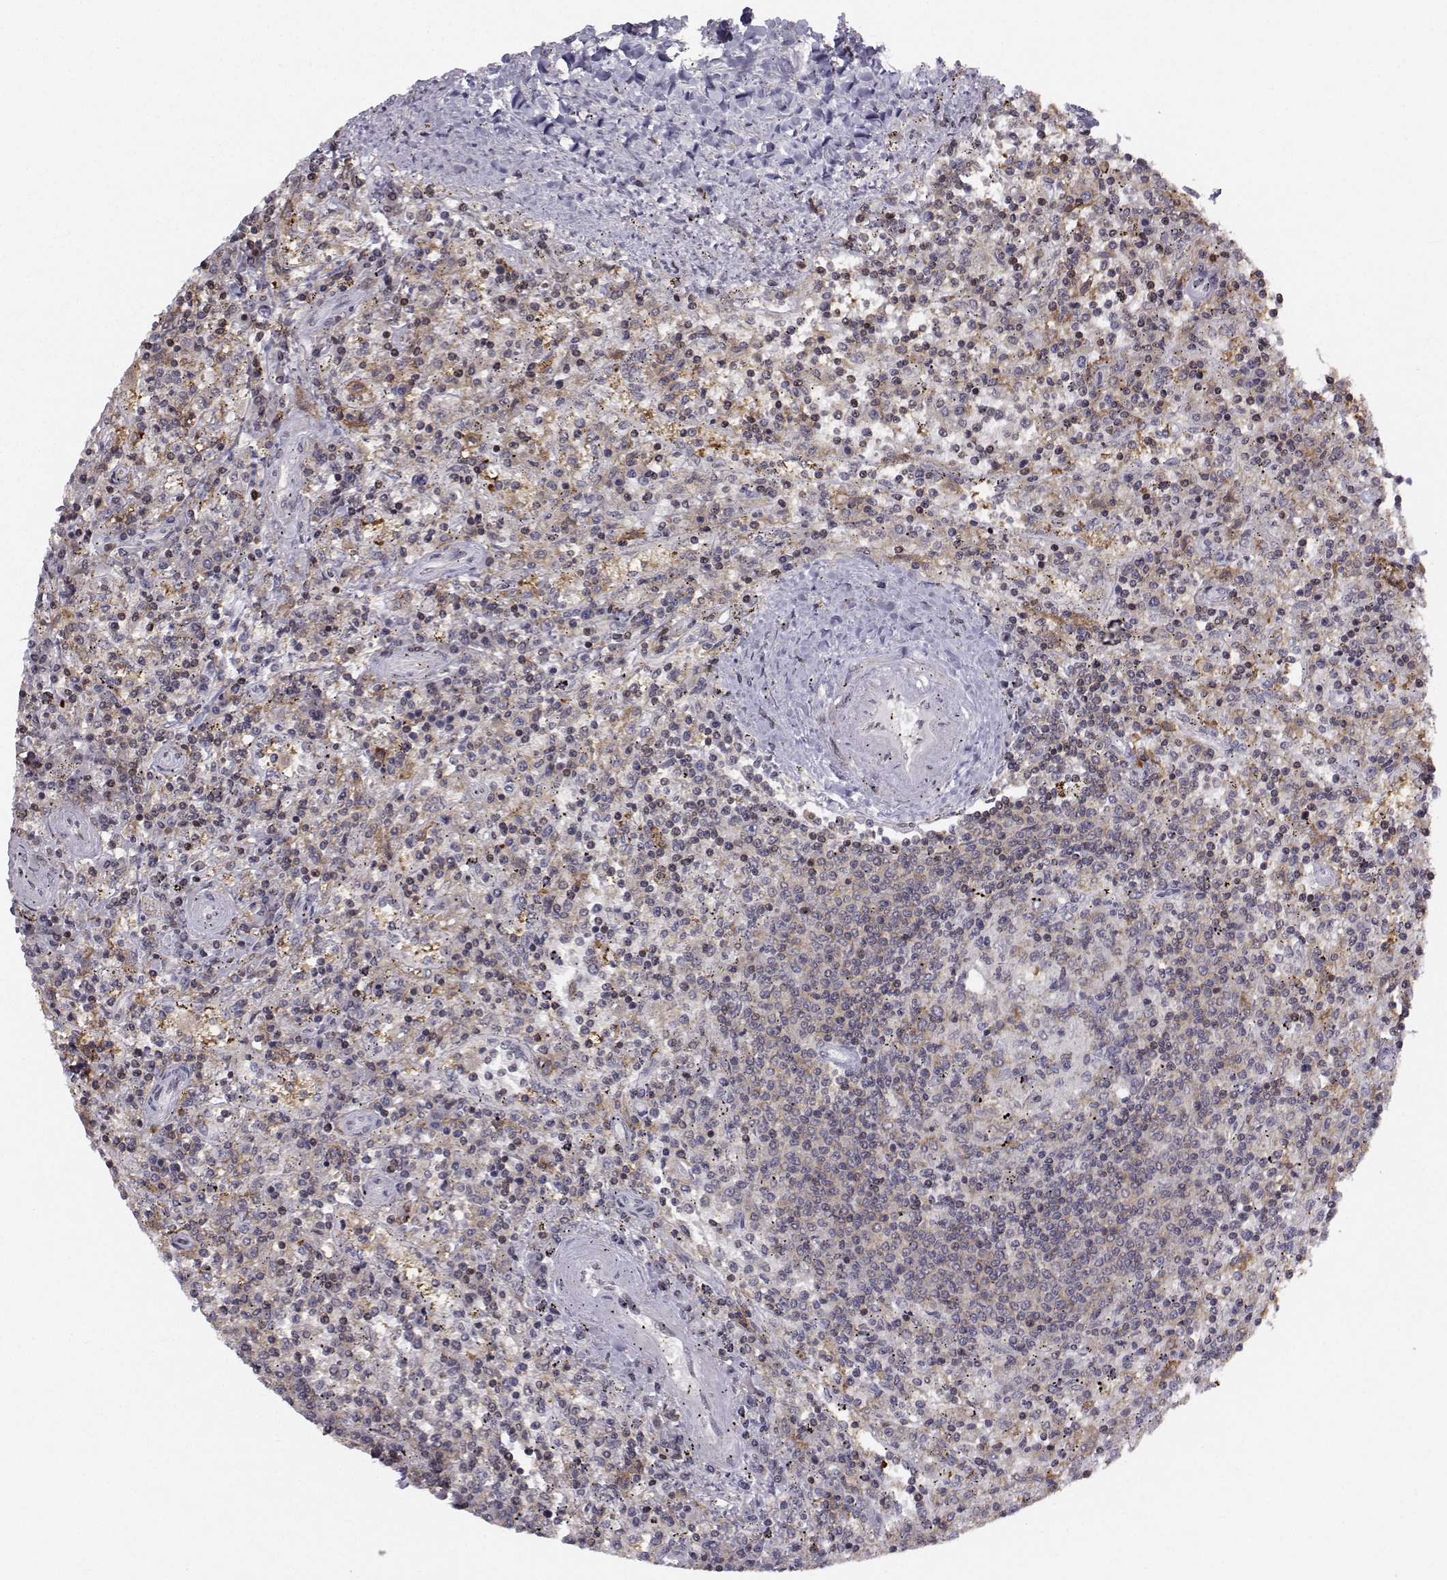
{"staining": {"intensity": "moderate", "quantity": ">75%", "location": "cytoplasmic/membranous"}, "tissue": "lymphoma", "cell_type": "Tumor cells", "image_type": "cancer", "snomed": [{"axis": "morphology", "description": "Malignant lymphoma, non-Hodgkin's type, Low grade"}, {"axis": "topography", "description": "Spleen"}], "caption": "Immunohistochemical staining of human lymphoma shows medium levels of moderate cytoplasmic/membranous expression in about >75% of tumor cells.", "gene": "PCP4L1", "patient": {"sex": "male", "age": 62}}